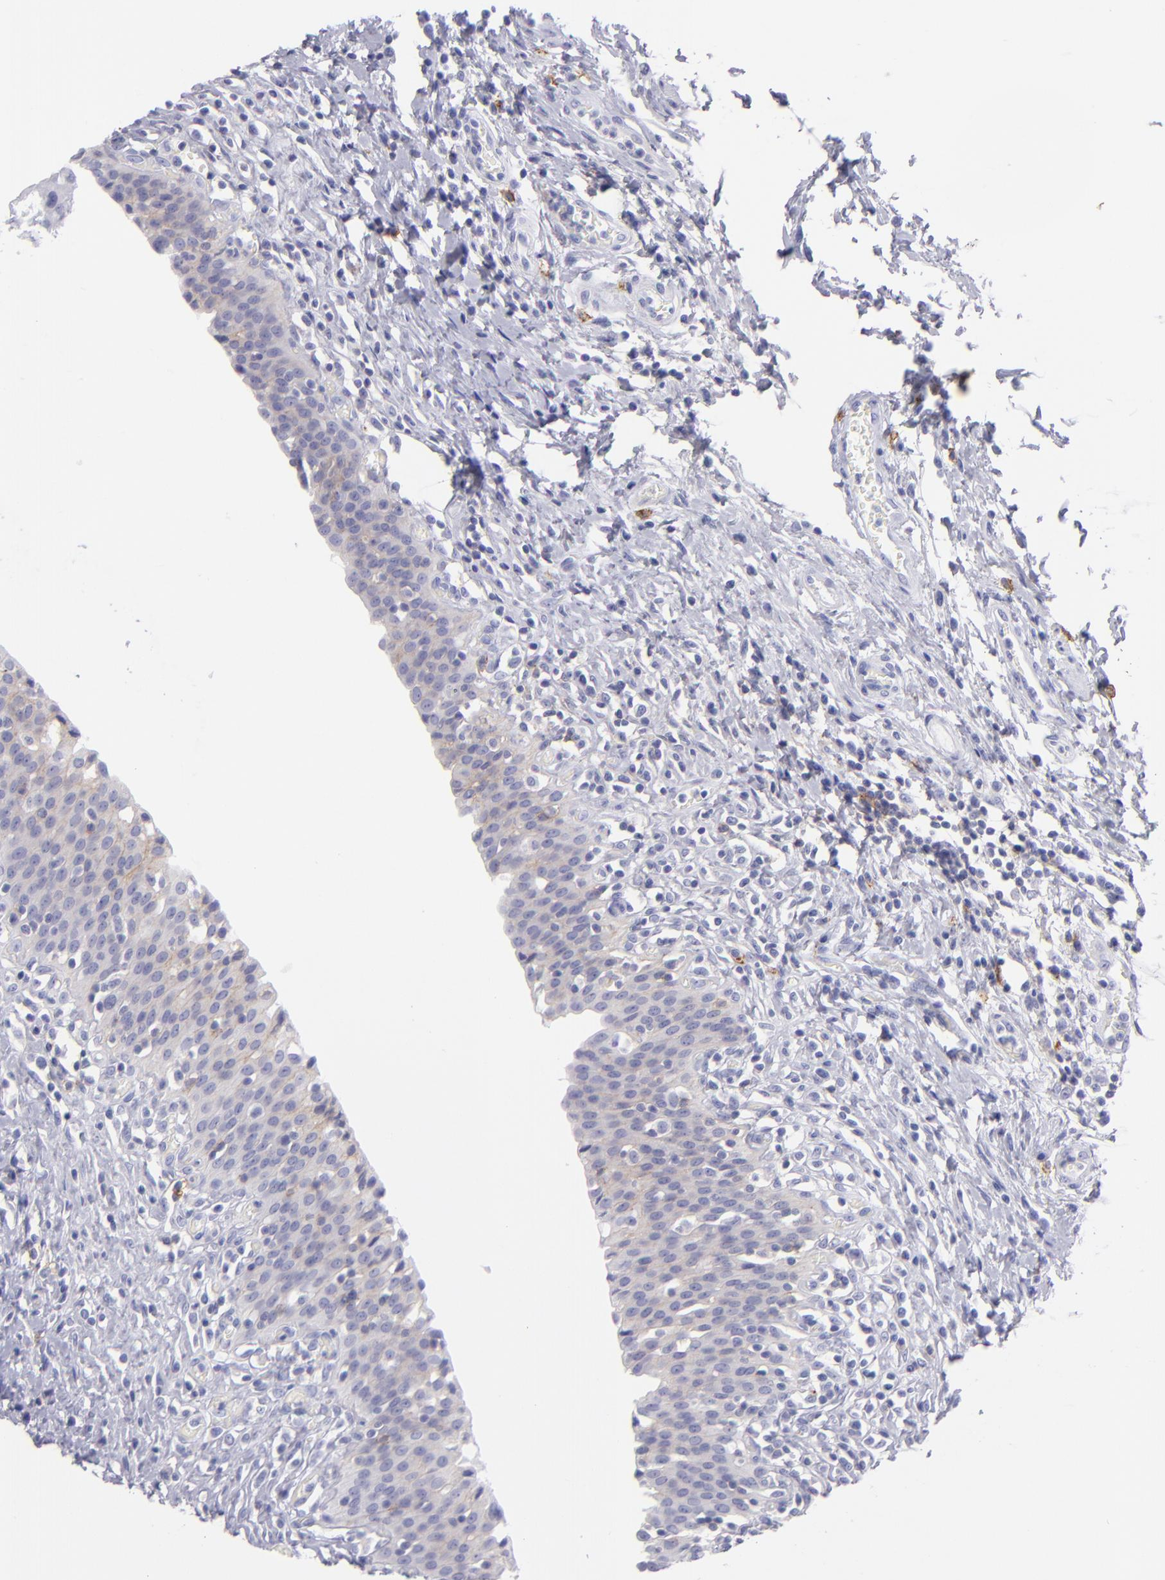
{"staining": {"intensity": "negative", "quantity": "none", "location": "none"}, "tissue": "urinary bladder", "cell_type": "Urothelial cells", "image_type": "normal", "snomed": [{"axis": "morphology", "description": "Normal tissue, NOS"}, {"axis": "topography", "description": "Urinary bladder"}], "caption": "Histopathology image shows no protein staining in urothelial cells of unremarkable urinary bladder.", "gene": "CD82", "patient": {"sex": "male", "age": 51}}